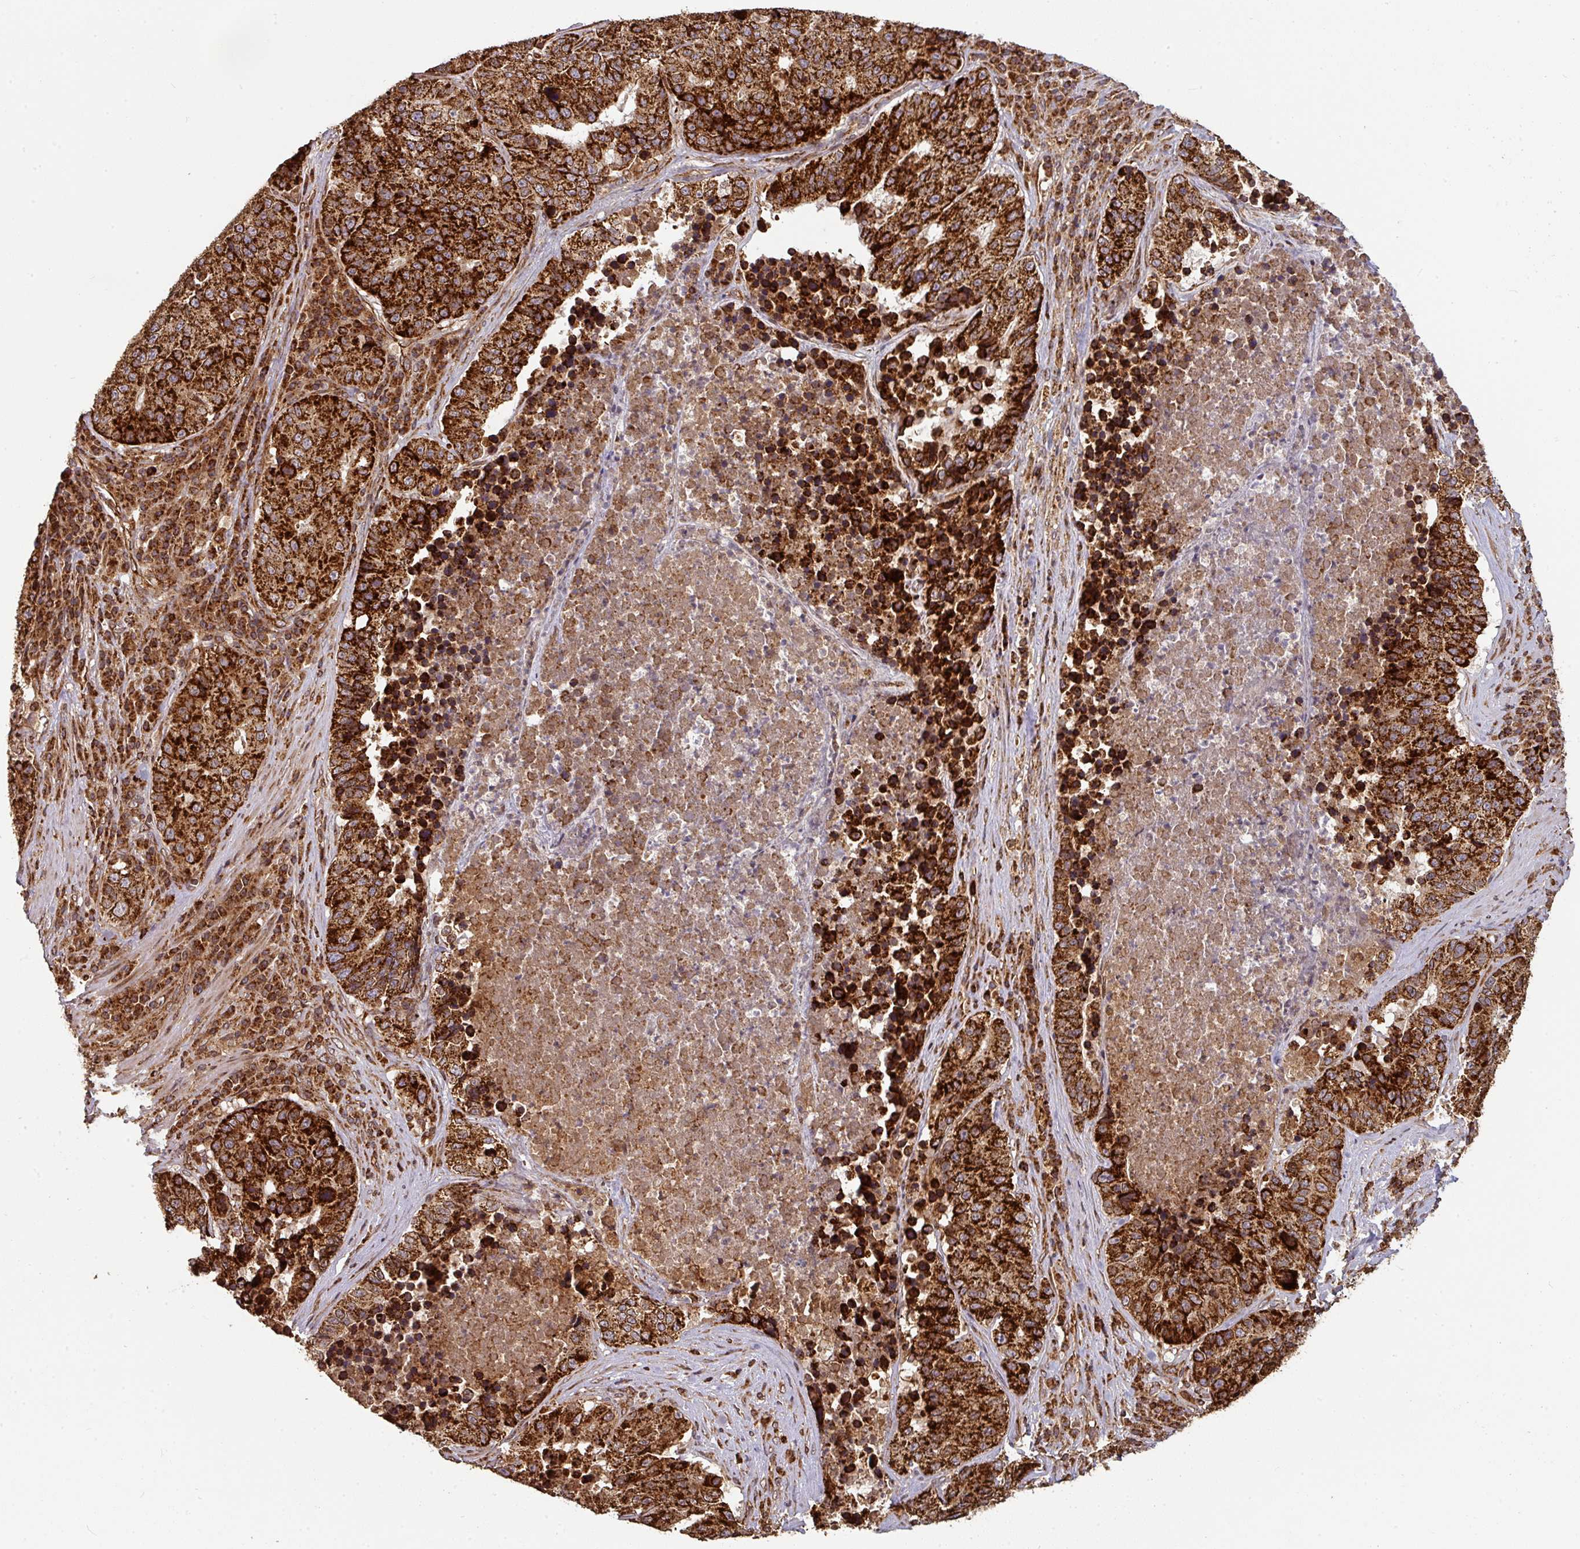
{"staining": {"intensity": "strong", "quantity": ">75%", "location": "cytoplasmic/membranous"}, "tissue": "stomach cancer", "cell_type": "Tumor cells", "image_type": "cancer", "snomed": [{"axis": "morphology", "description": "Adenocarcinoma, NOS"}, {"axis": "topography", "description": "Stomach"}], "caption": "Strong cytoplasmic/membranous positivity for a protein is identified in approximately >75% of tumor cells of adenocarcinoma (stomach) using immunohistochemistry (IHC).", "gene": "TRAP1", "patient": {"sex": "male", "age": 71}}